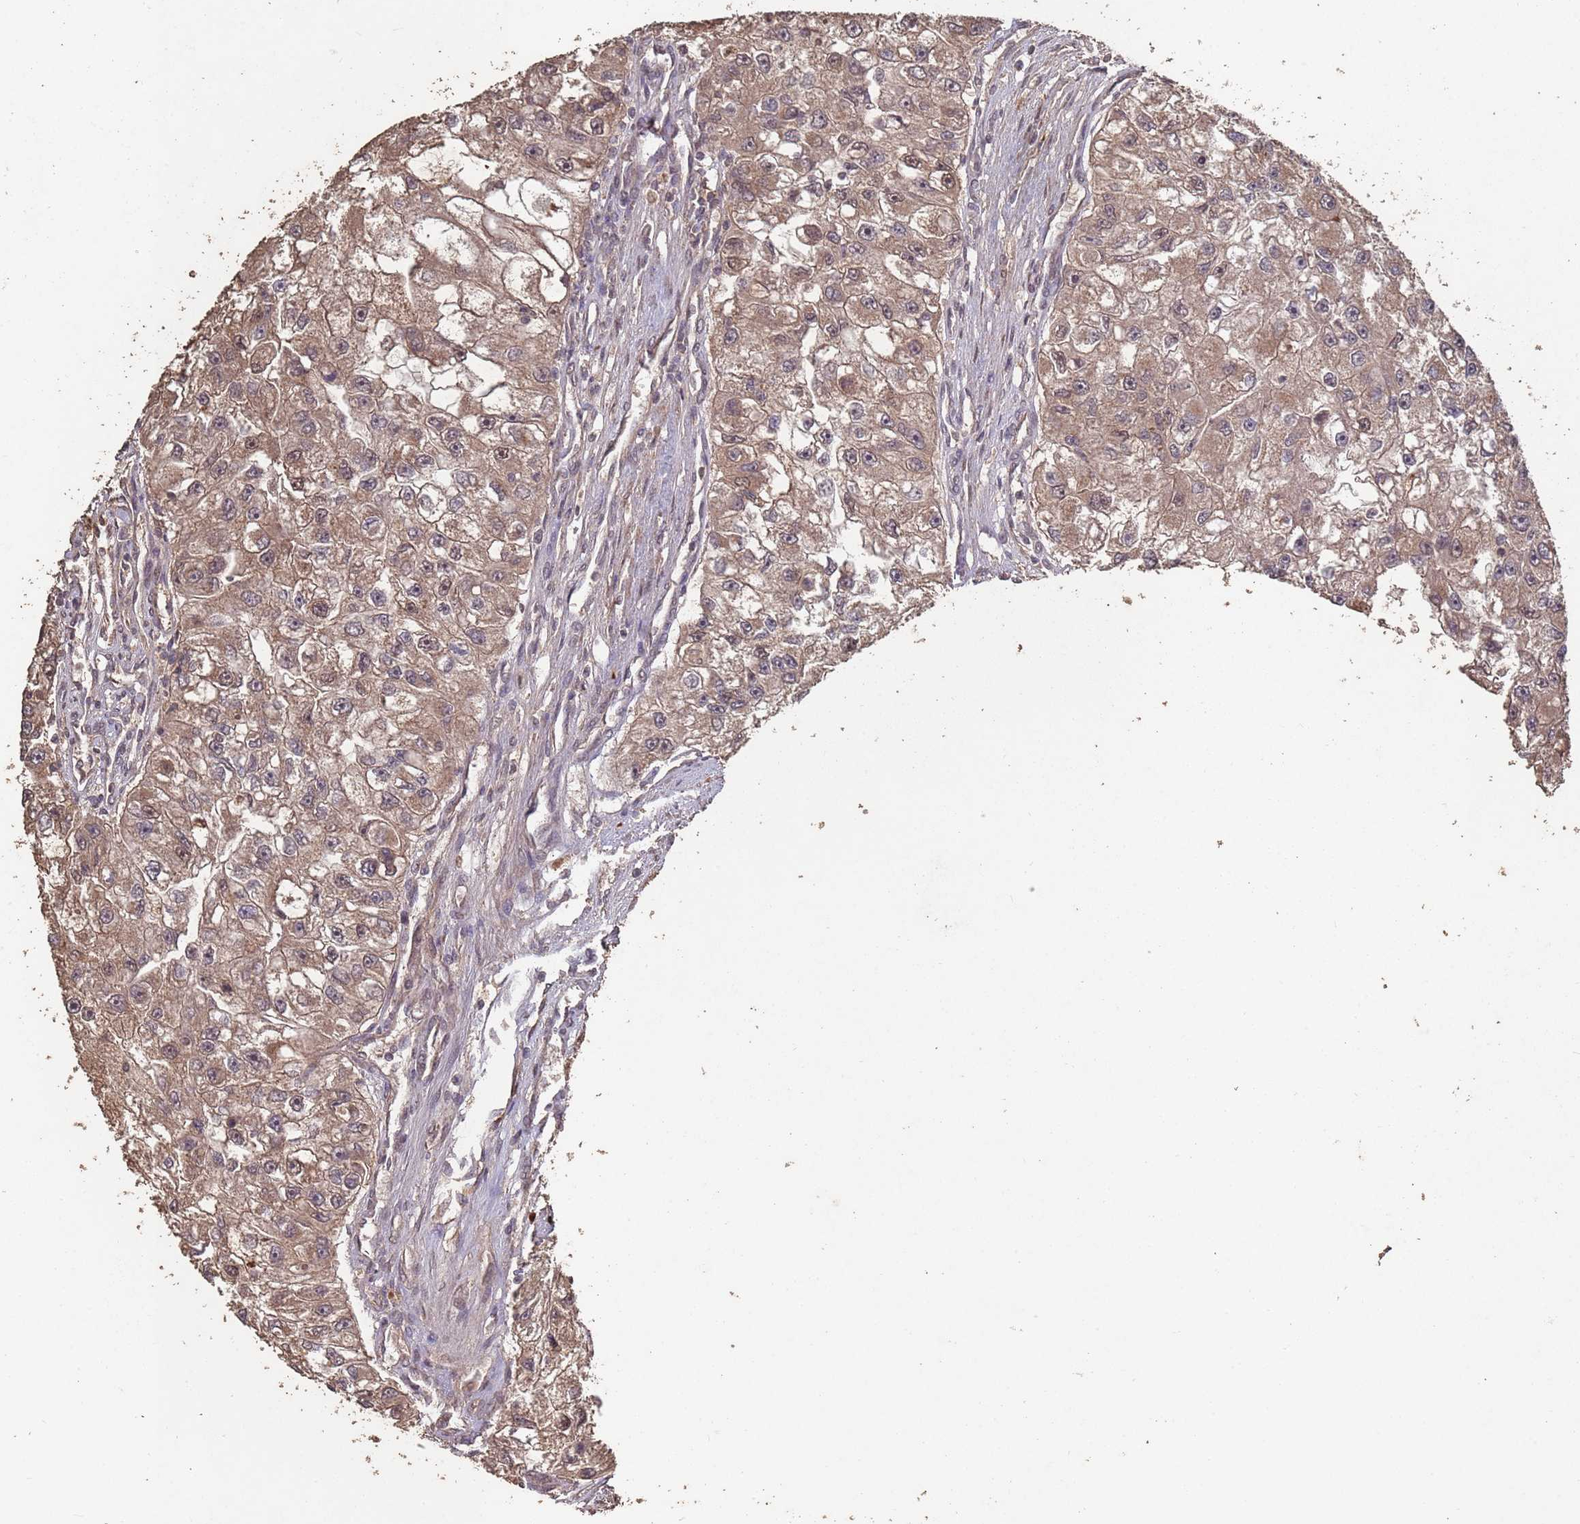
{"staining": {"intensity": "moderate", "quantity": ">75%", "location": "cytoplasmic/membranous"}, "tissue": "renal cancer", "cell_type": "Tumor cells", "image_type": "cancer", "snomed": [{"axis": "morphology", "description": "Adenocarcinoma, NOS"}, {"axis": "topography", "description": "Kidney"}], "caption": "Moderate cytoplasmic/membranous protein staining is appreciated in about >75% of tumor cells in adenocarcinoma (renal). (Stains: DAB in brown, nuclei in blue, Microscopy: brightfield microscopy at high magnification).", "gene": "FRAT1", "patient": {"sex": "male", "age": 63}}